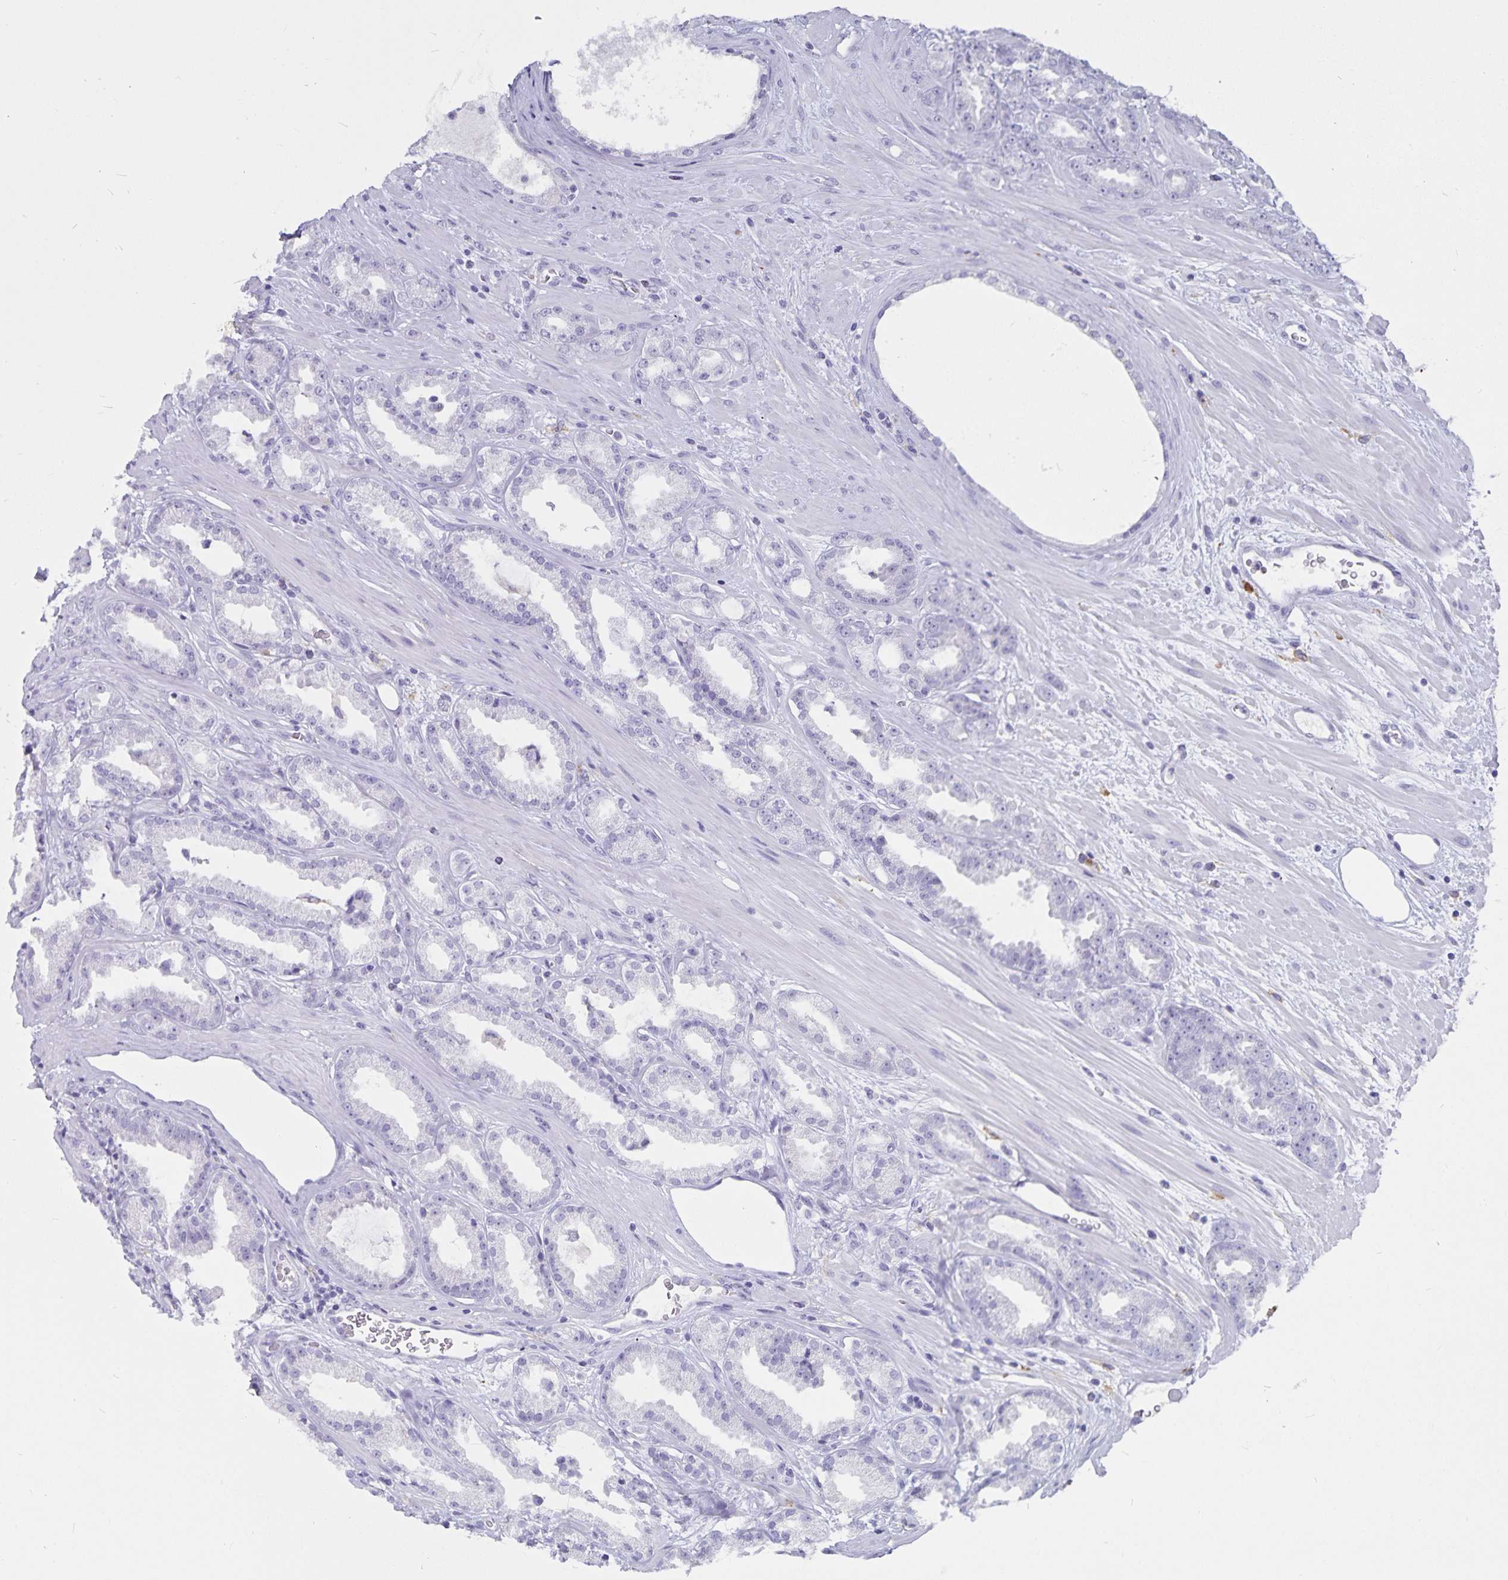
{"staining": {"intensity": "negative", "quantity": "none", "location": "none"}, "tissue": "prostate cancer", "cell_type": "Tumor cells", "image_type": "cancer", "snomed": [{"axis": "morphology", "description": "Adenocarcinoma, Low grade"}, {"axis": "topography", "description": "Prostate"}], "caption": "The photomicrograph shows no significant expression in tumor cells of prostate cancer (adenocarcinoma (low-grade)).", "gene": "PLAC1", "patient": {"sex": "male", "age": 61}}